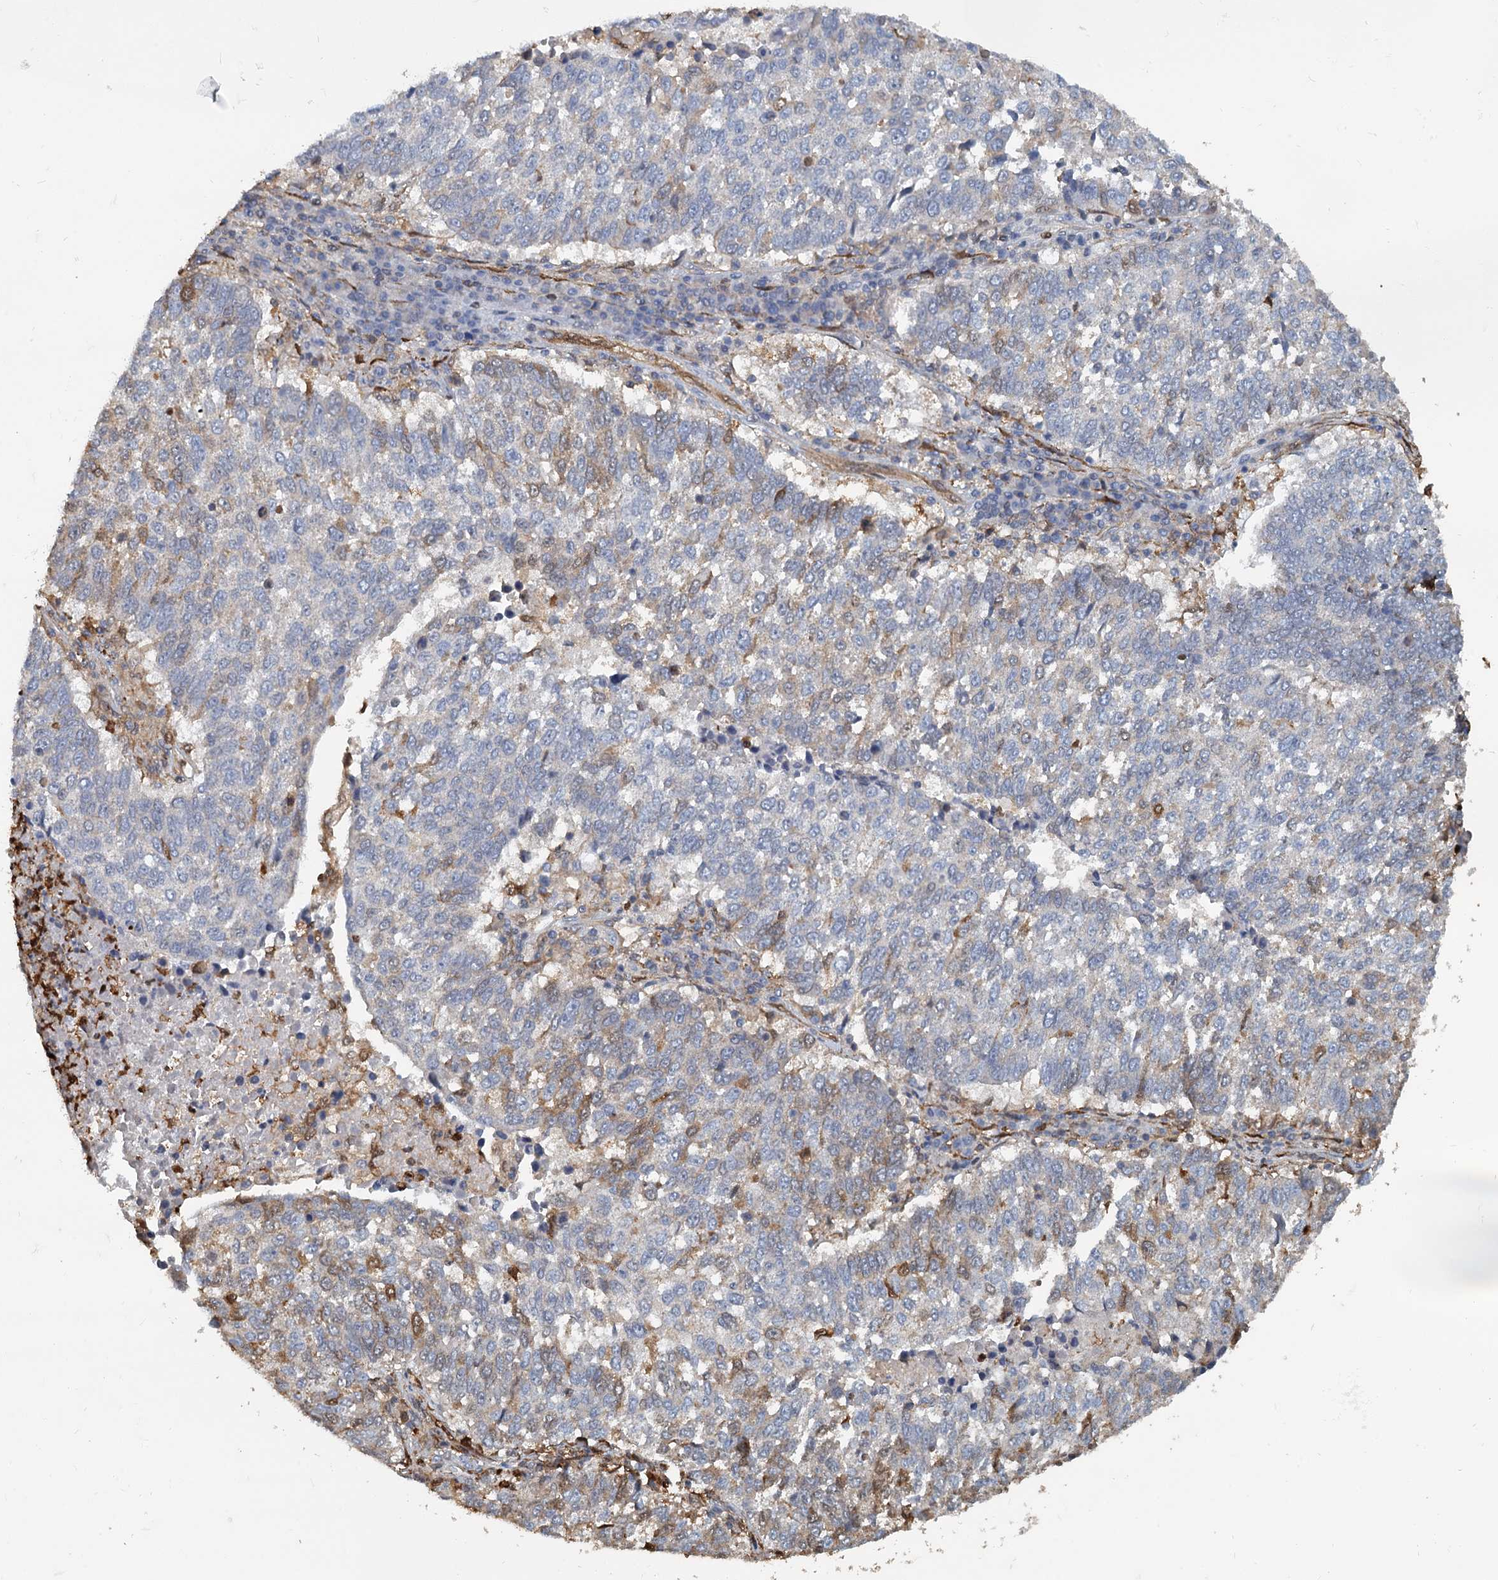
{"staining": {"intensity": "weak", "quantity": "<25%", "location": "cytoplasmic/membranous"}, "tissue": "lung cancer", "cell_type": "Tumor cells", "image_type": "cancer", "snomed": [{"axis": "morphology", "description": "Squamous cell carcinoma, NOS"}, {"axis": "topography", "description": "Lung"}], "caption": "This micrograph is of lung squamous cell carcinoma stained with IHC to label a protein in brown with the nuclei are counter-stained blue. There is no expression in tumor cells. (Brightfield microscopy of DAB (3,3'-diaminobenzidine) immunohistochemistry (IHC) at high magnification).", "gene": "S100A6", "patient": {"sex": "male", "age": 73}}